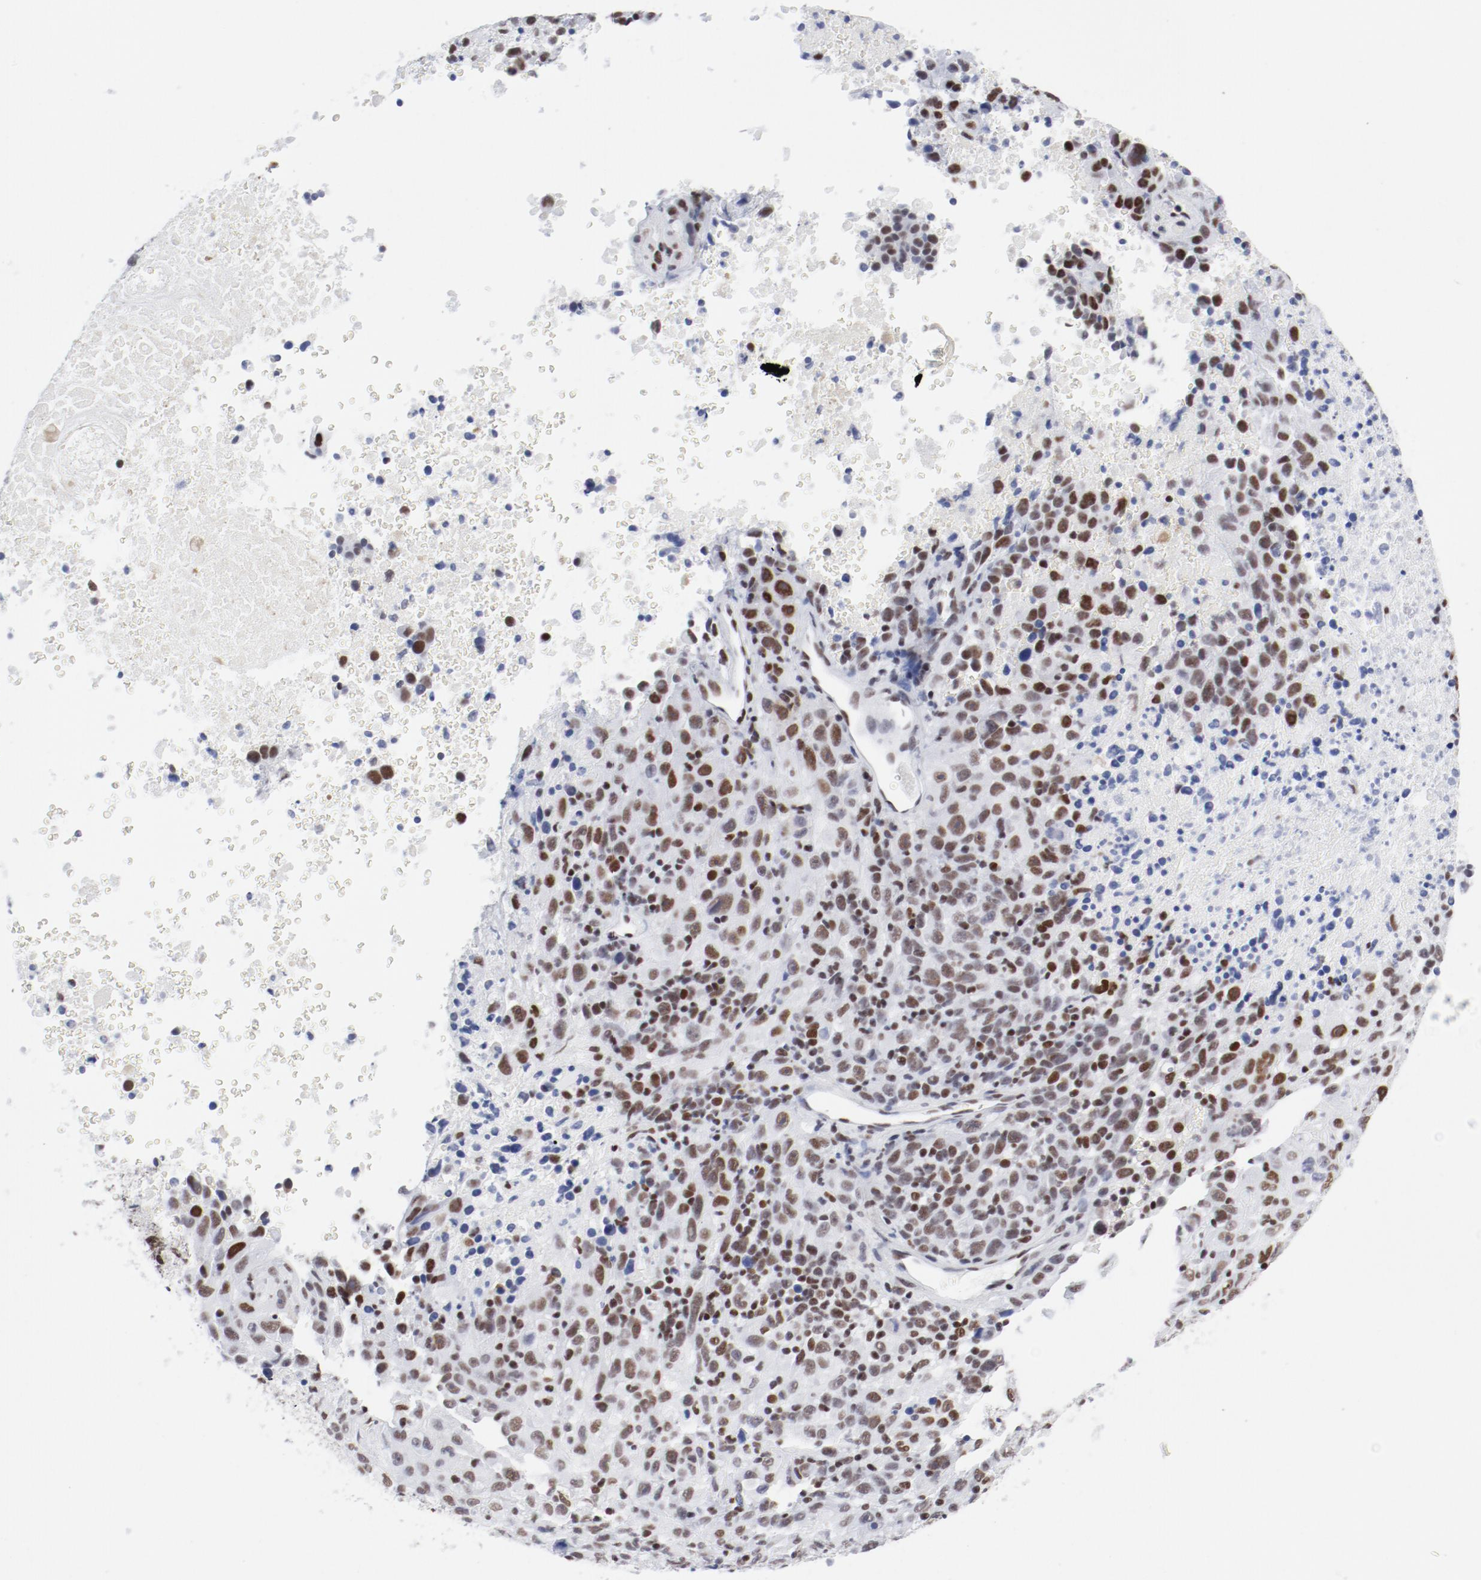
{"staining": {"intensity": "moderate", "quantity": ">75%", "location": "nuclear"}, "tissue": "melanoma", "cell_type": "Tumor cells", "image_type": "cancer", "snomed": [{"axis": "morphology", "description": "Malignant melanoma, Metastatic site"}, {"axis": "topography", "description": "Cerebral cortex"}], "caption": "This is an image of immunohistochemistry (IHC) staining of melanoma, which shows moderate positivity in the nuclear of tumor cells.", "gene": "ATF2", "patient": {"sex": "female", "age": 52}}